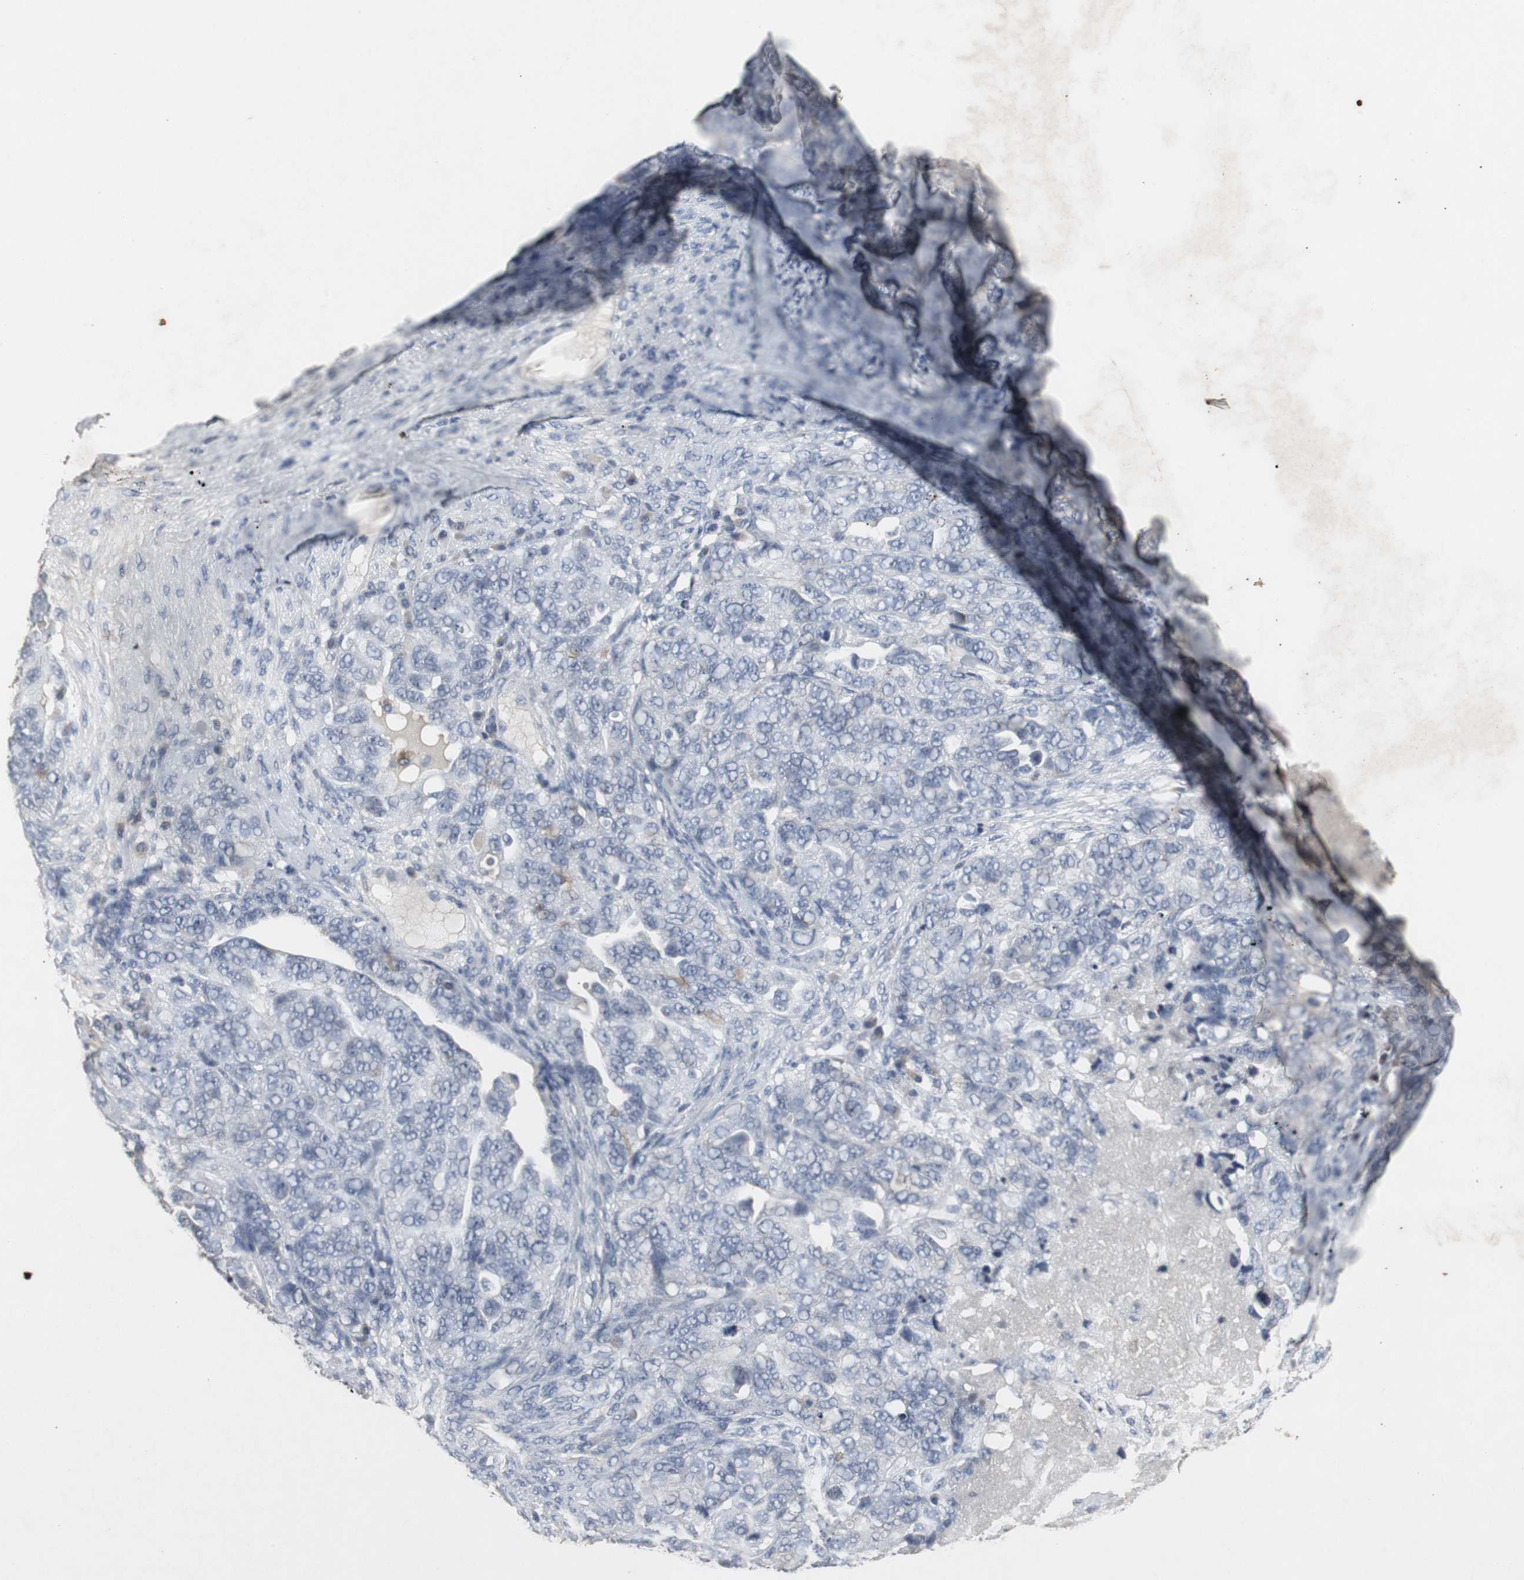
{"staining": {"intensity": "negative", "quantity": "none", "location": "none"}, "tissue": "ovarian cancer", "cell_type": "Tumor cells", "image_type": "cancer", "snomed": [{"axis": "morphology", "description": "Cystadenocarcinoma, serous, NOS"}, {"axis": "topography", "description": "Ovary"}], "caption": "The immunohistochemistry (IHC) image has no significant expression in tumor cells of ovarian serous cystadenocarcinoma tissue.", "gene": "ACAA1", "patient": {"sex": "female", "age": 82}}